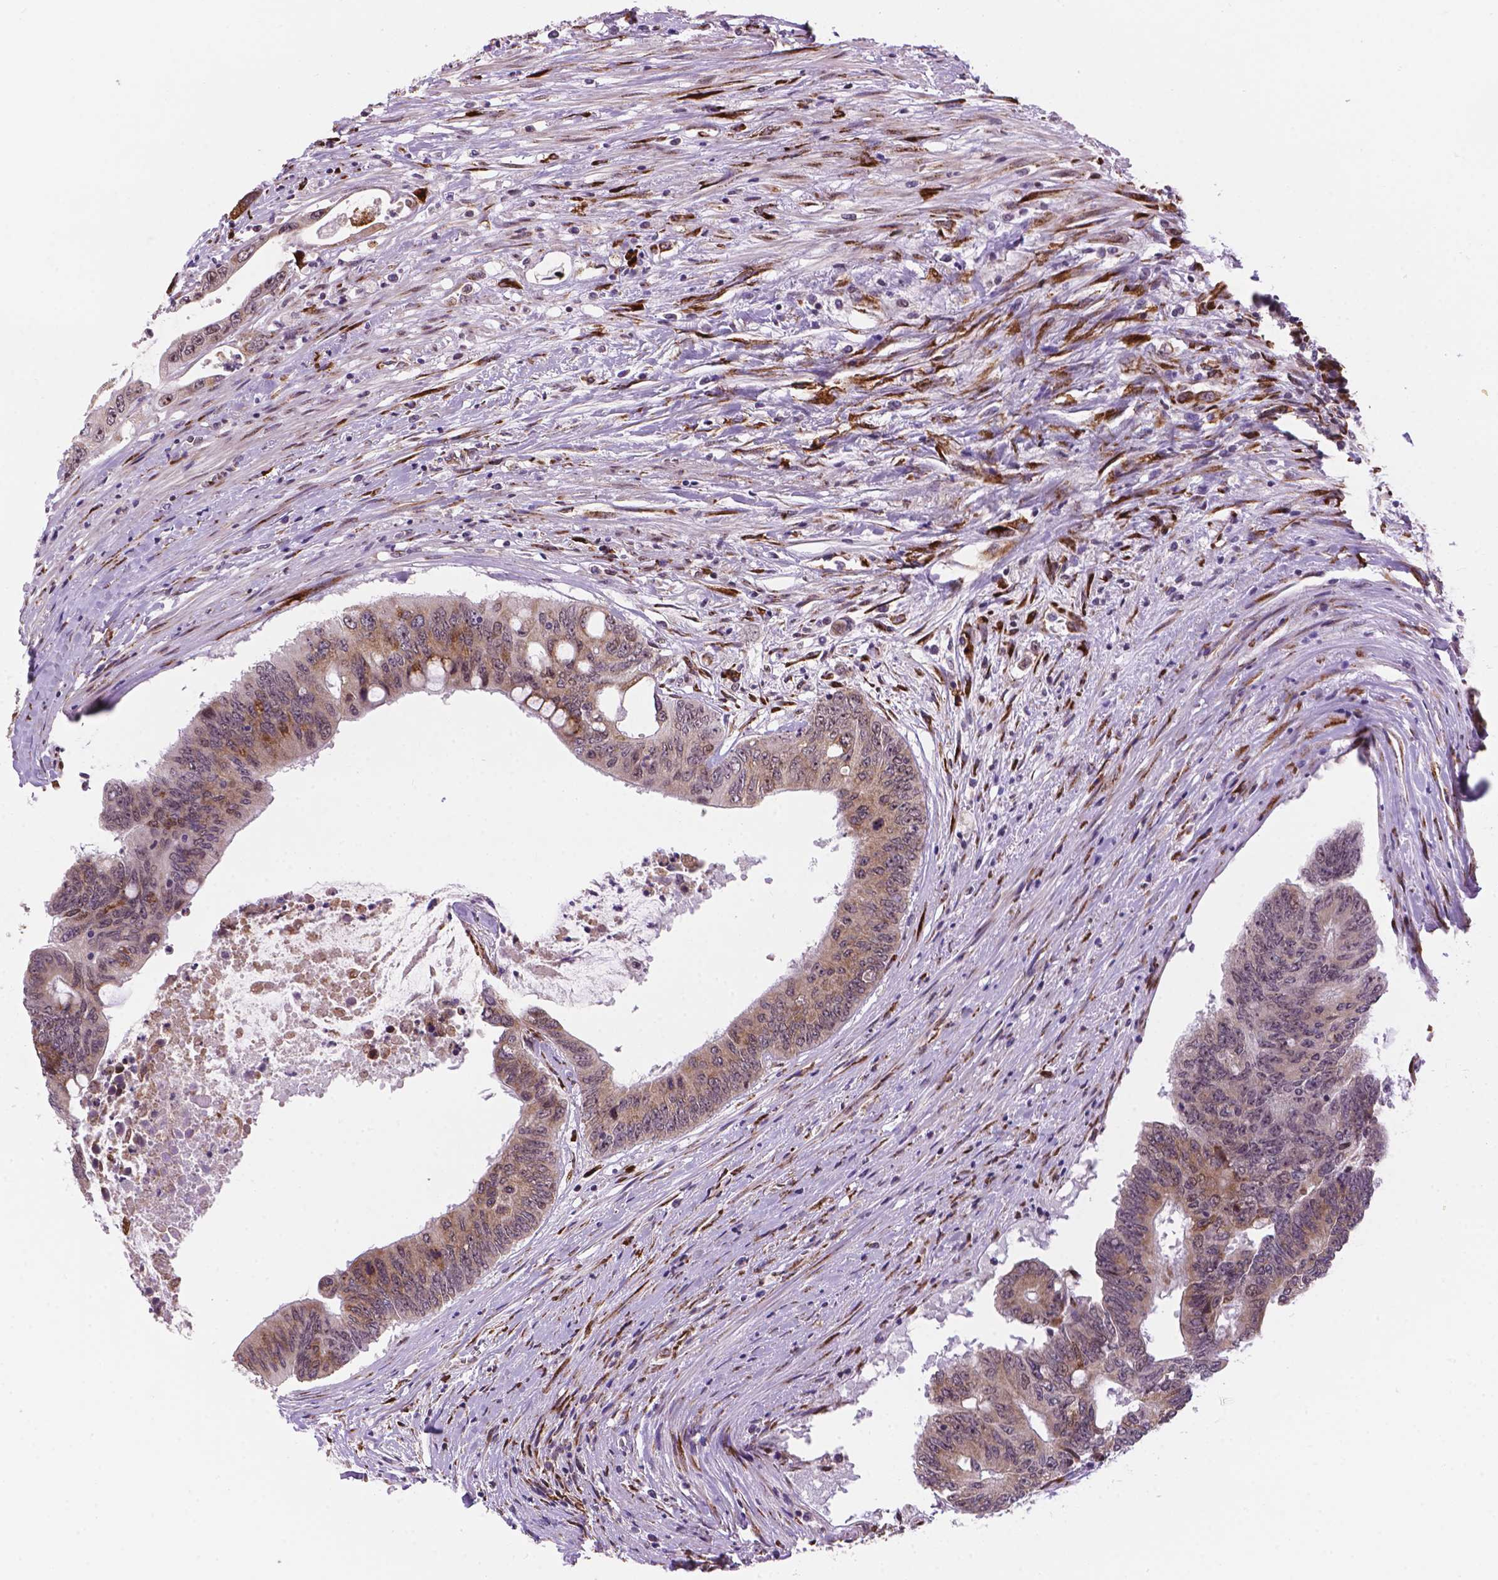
{"staining": {"intensity": "weak", "quantity": "25%-75%", "location": "cytoplasmic/membranous,nuclear"}, "tissue": "colorectal cancer", "cell_type": "Tumor cells", "image_type": "cancer", "snomed": [{"axis": "morphology", "description": "Adenocarcinoma, NOS"}, {"axis": "topography", "description": "Rectum"}], "caption": "DAB (3,3'-diaminobenzidine) immunohistochemical staining of human colorectal adenocarcinoma demonstrates weak cytoplasmic/membranous and nuclear protein expression in about 25%-75% of tumor cells.", "gene": "FNIP1", "patient": {"sex": "male", "age": 59}}